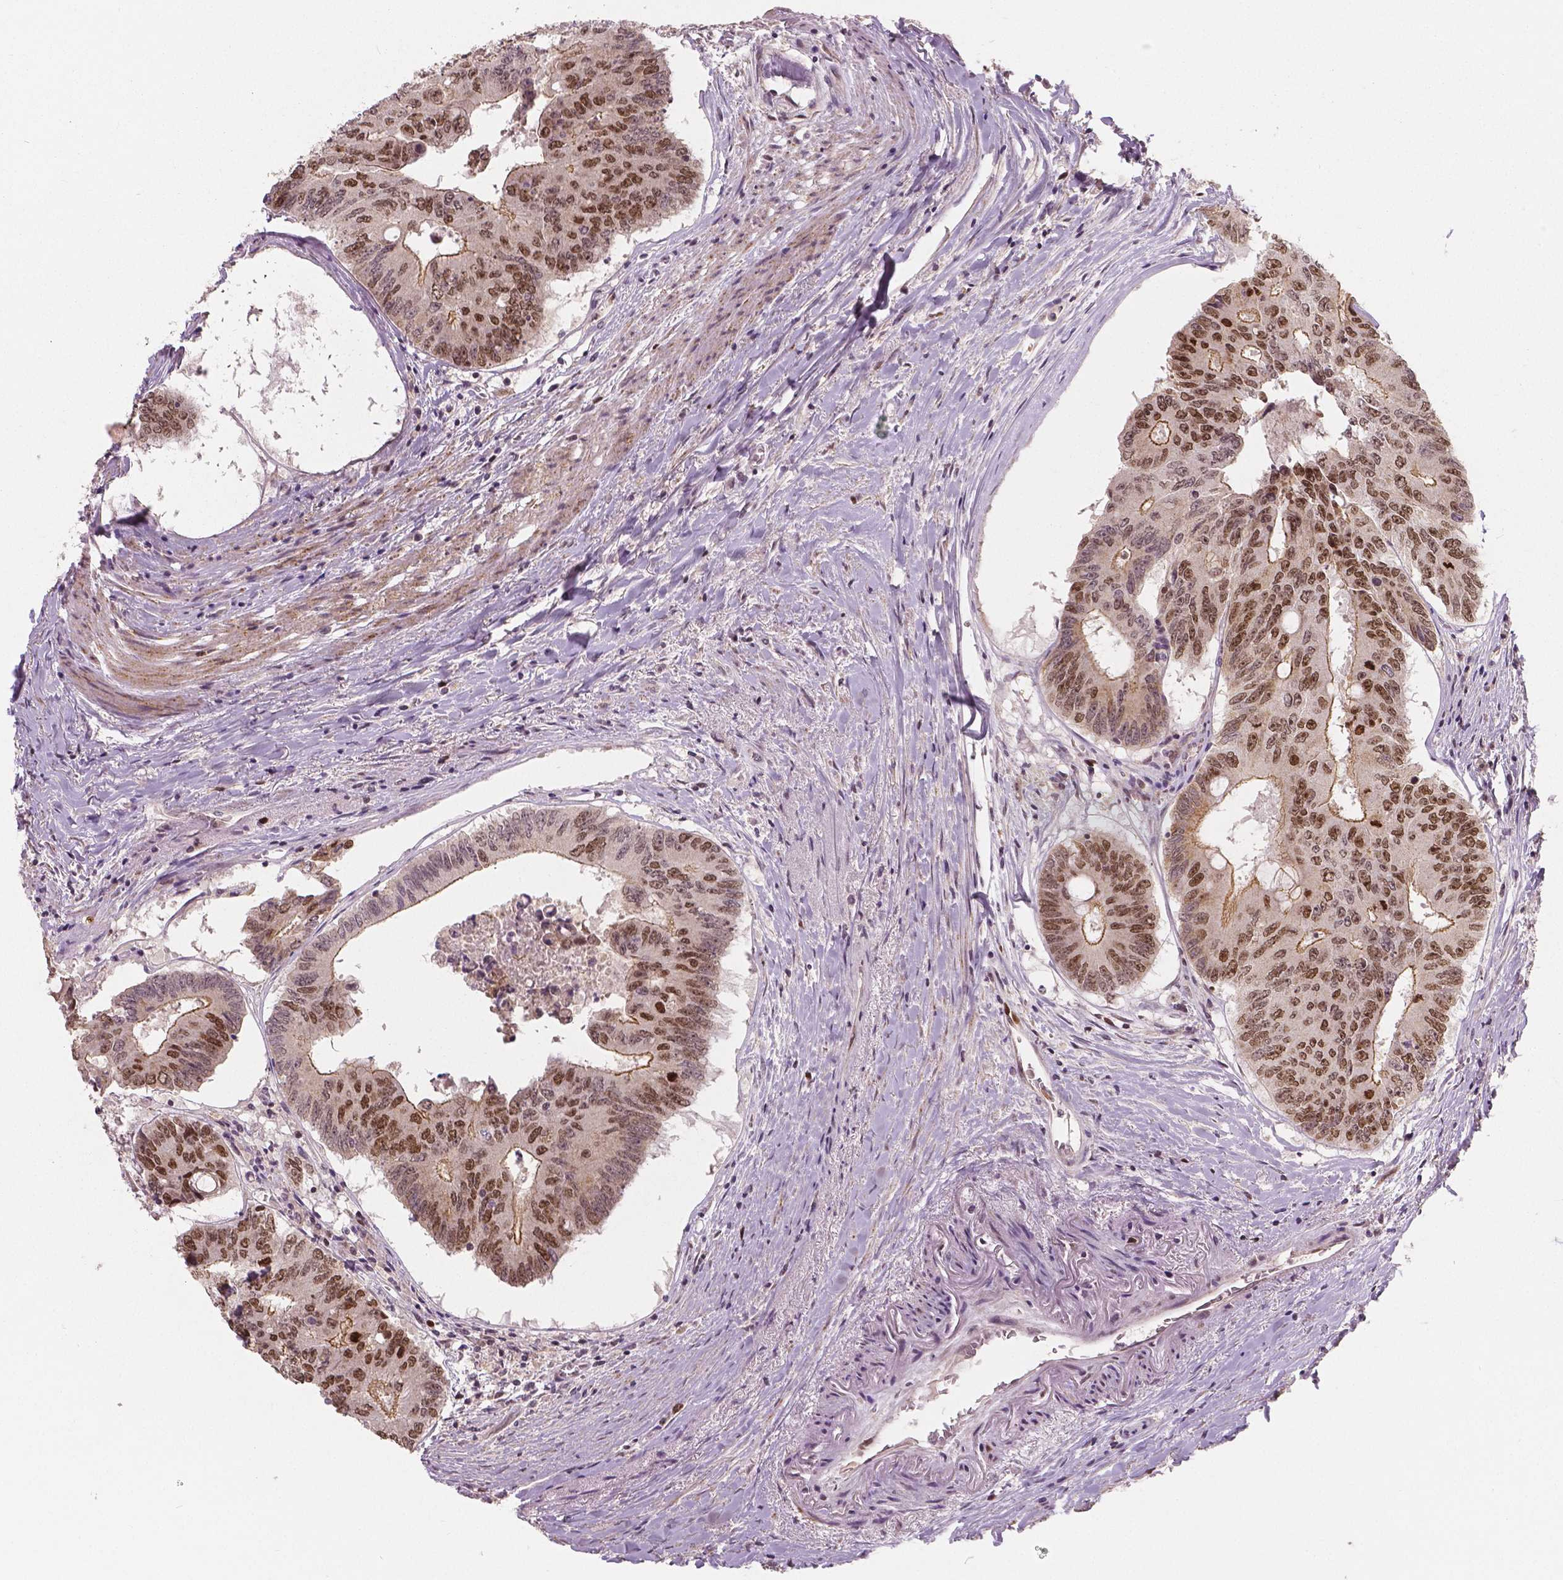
{"staining": {"intensity": "strong", "quantity": "25%-75%", "location": "cytoplasmic/membranous,nuclear"}, "tissue": "colorectal cancer", "cell_type": "Tumor cells", "image_type": "cancer", "snomed": [{"axis": "morphology", "description": "Adenocarcinoma, NOS"}, {"axis": "topography", "description": "Rectum"}], "caption": "IHC histopathology image of adenocarcinoma (colorectal) stained for a protein (brown), which demonstrates high levels of strong cytoplasmic/membranous and nuclear staining in about 25%-75% of tumor cells.", "gene": "NSD2", "patient": {"sex": "male", "age": 59}}